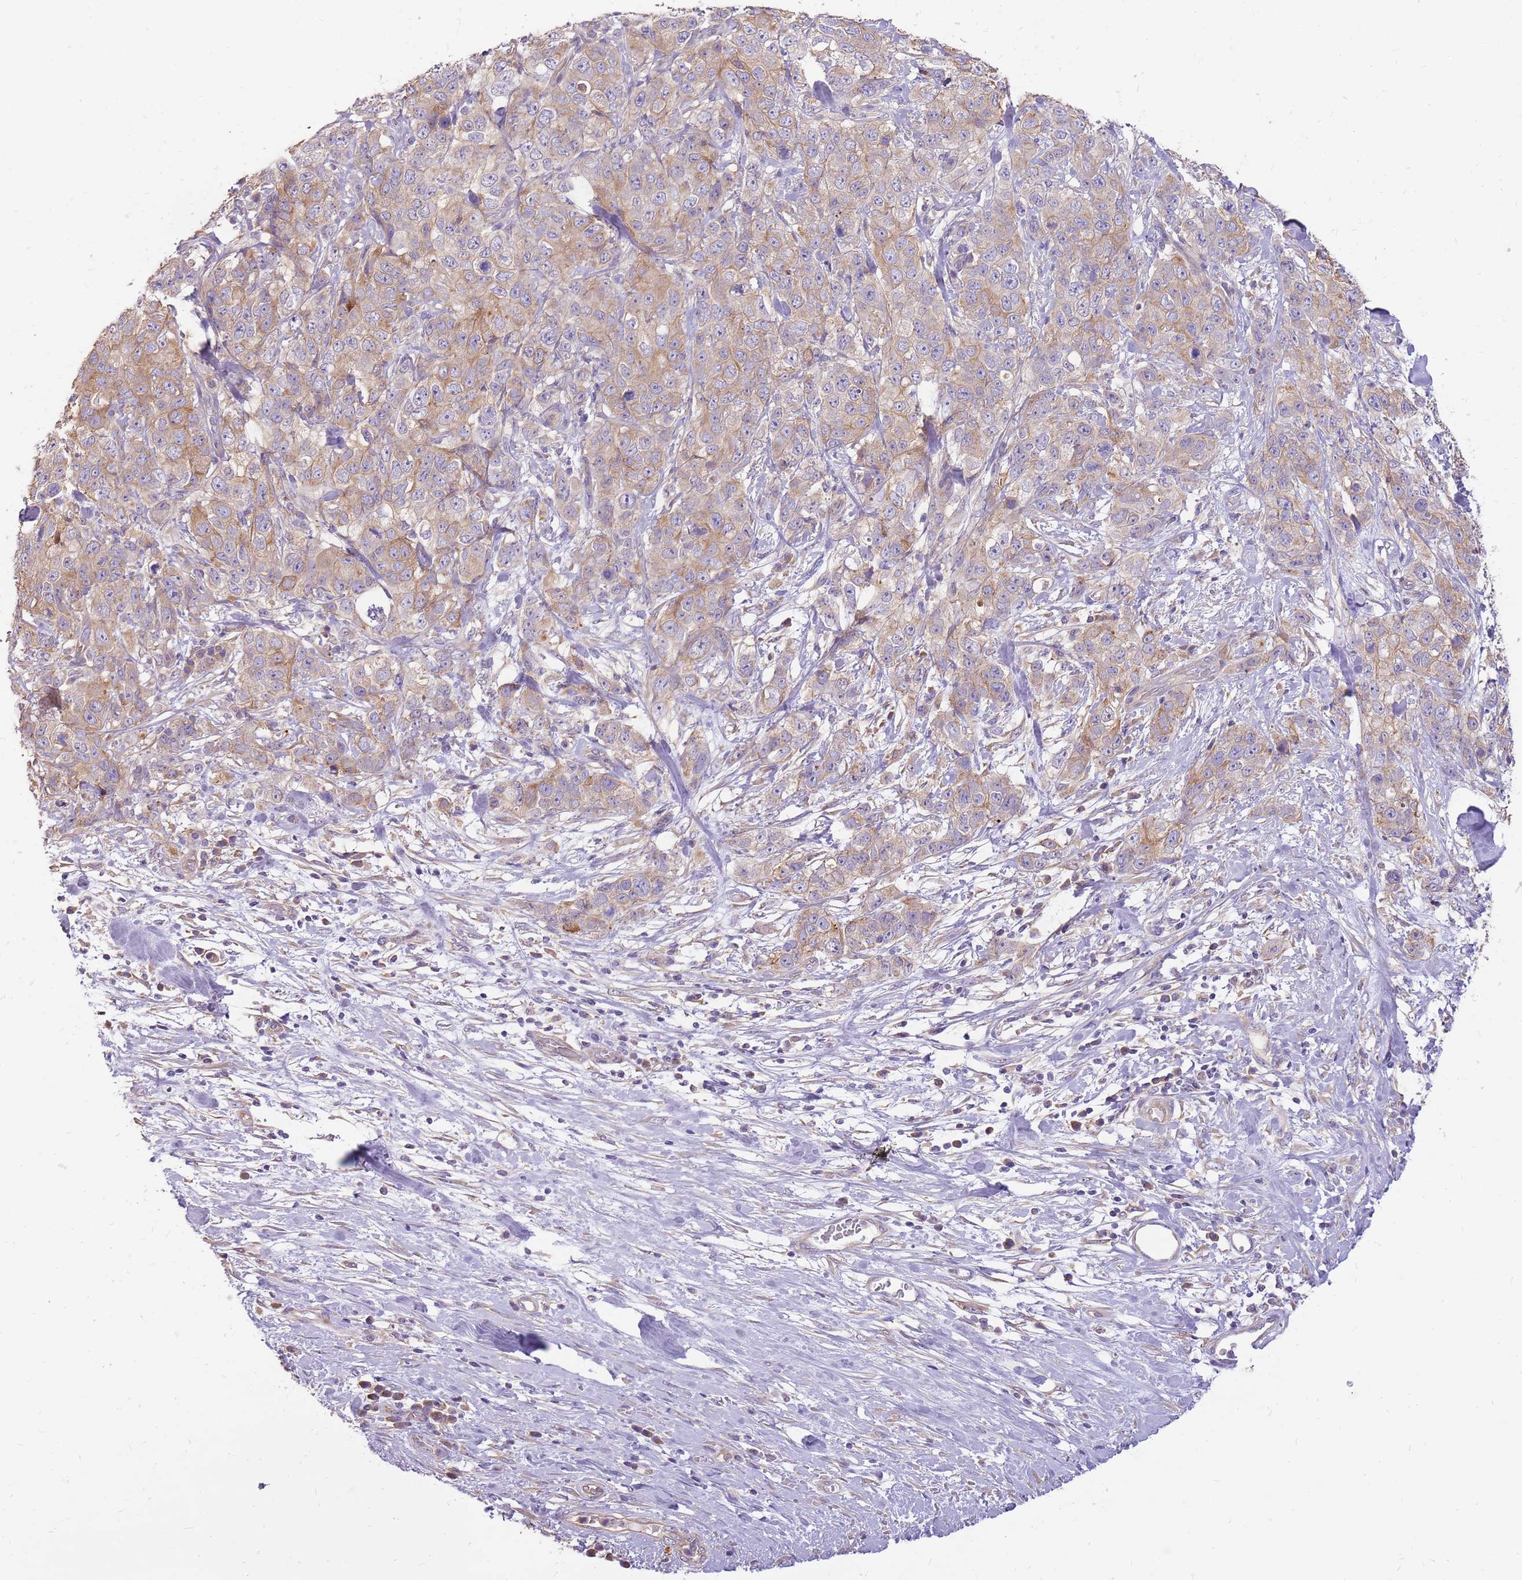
{"staining": {"intensity": "weak", "quantity": "25%-75%", "location": "cytoplasmic/membranous"}, "tissue": "stomach cancer", "cell_type": "Tumor cells", "image_type": "cancer", "snomed": [{"axis": "morphology", "description": "Adenocarcinoma, NOS"}, {"axis": "topography", "description": "Stomach"}], "caption": "Adenocarcinoma (stomach) stained with a brown dye exhibits weak cytoplasmic/membranous positive positivity in approximately 25%-75% of tumor cells.", "gene": "WASHC4", "patient": {"sex": "male", "age": 48}}